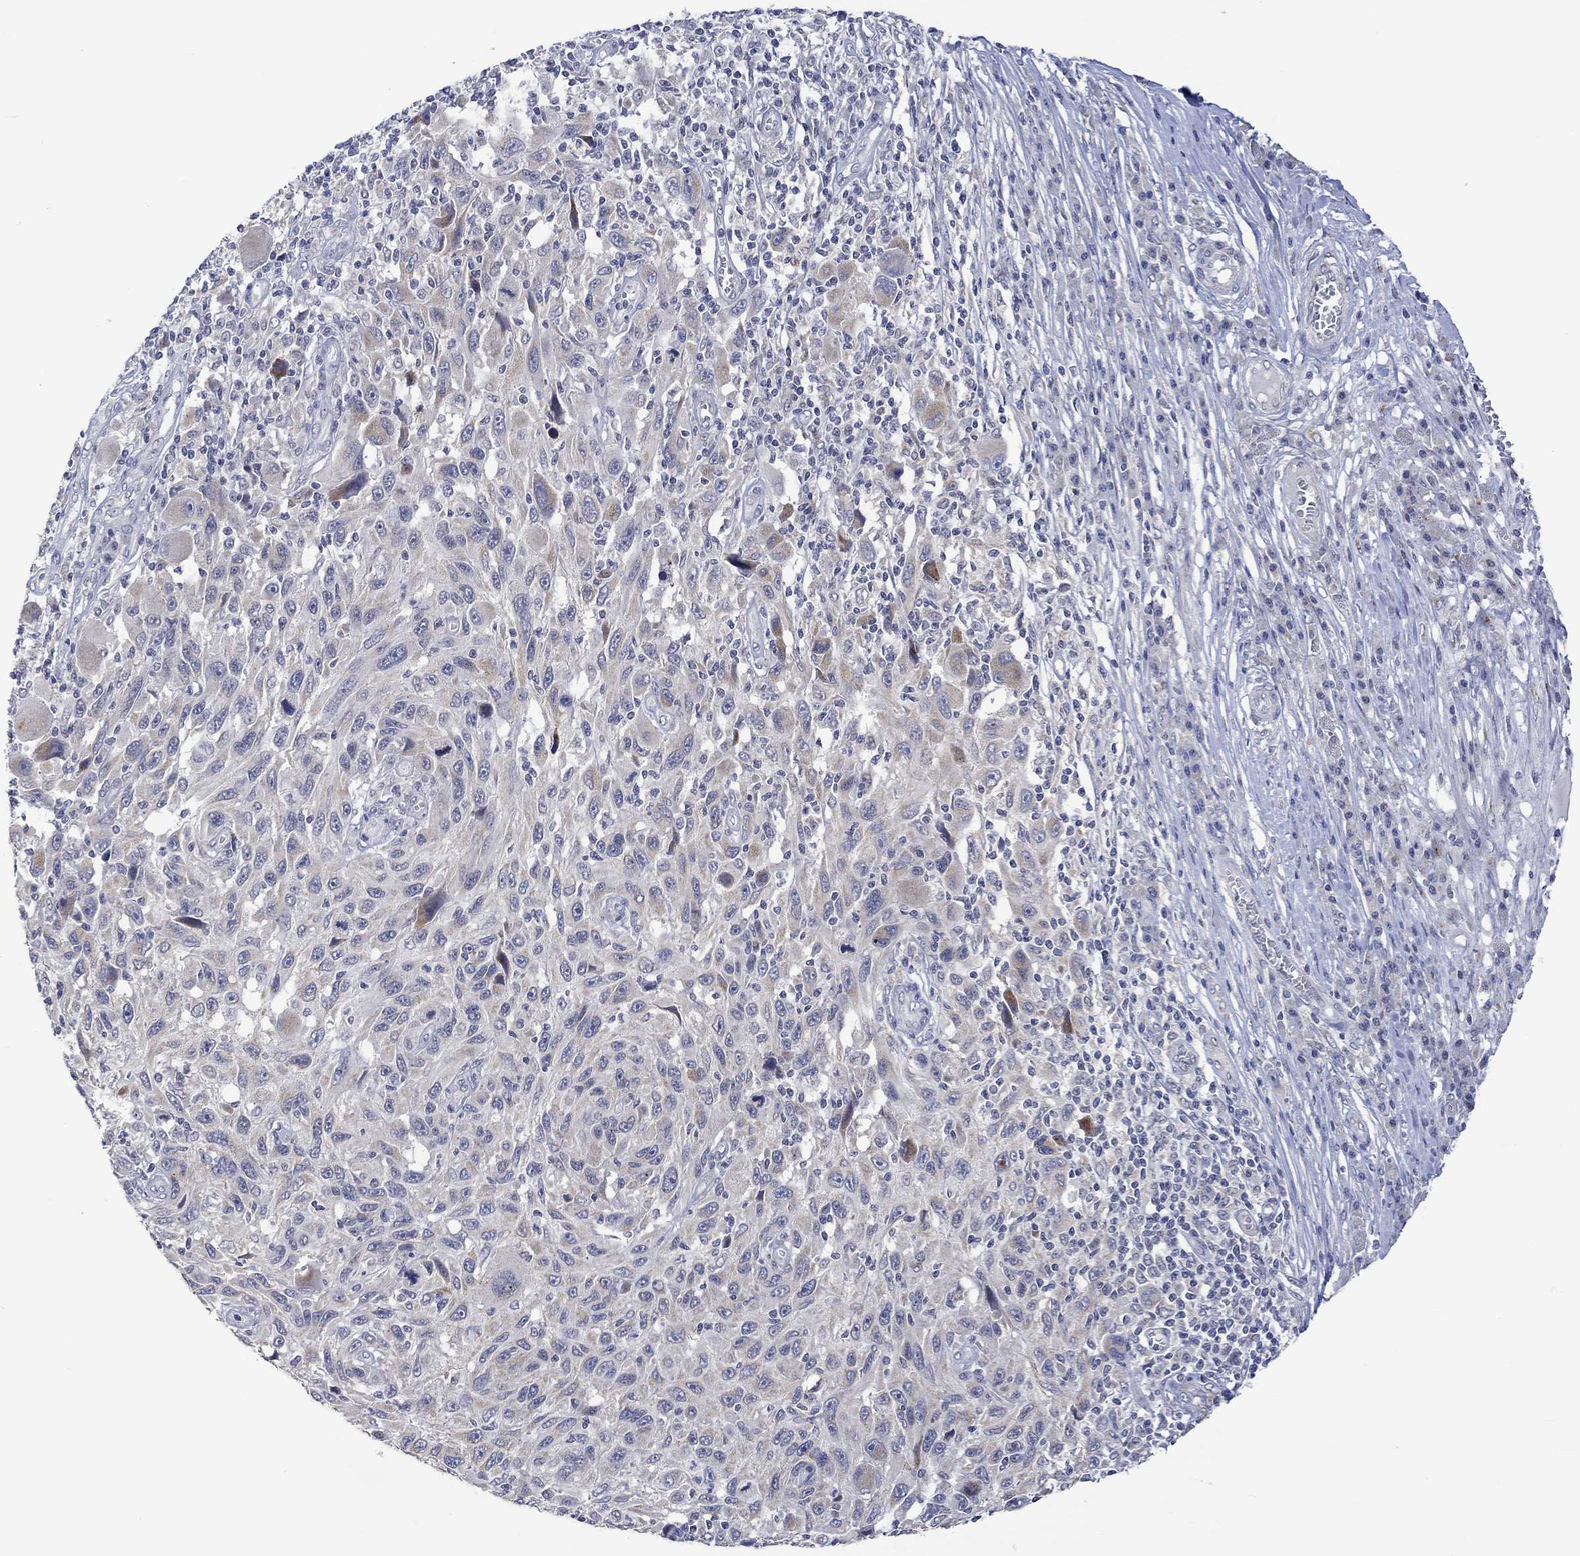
{"staining": {"intensity": "weak", "quantity": "<25%", "location": "cytoplasmic/membranous"}, "tissue": "melanoma", "cell_type": "Tumor cells", "image_type": "cancer", "snomed": [{"axis": "morphology", "description": "Malignant melanoma, NOS"}, {"axis": "topography", "description": "Skin"}], "caption": "Tumor cells are negative for protein expression in human malignant melanoma. Brightfield microscopy of immunohistochemistry (IHC) stained with DAB (brown) and hematoxylin (blue), captured at high magnification.", "gene": "SLC48A1", "patient": {"sex": "male", "age": 53}}